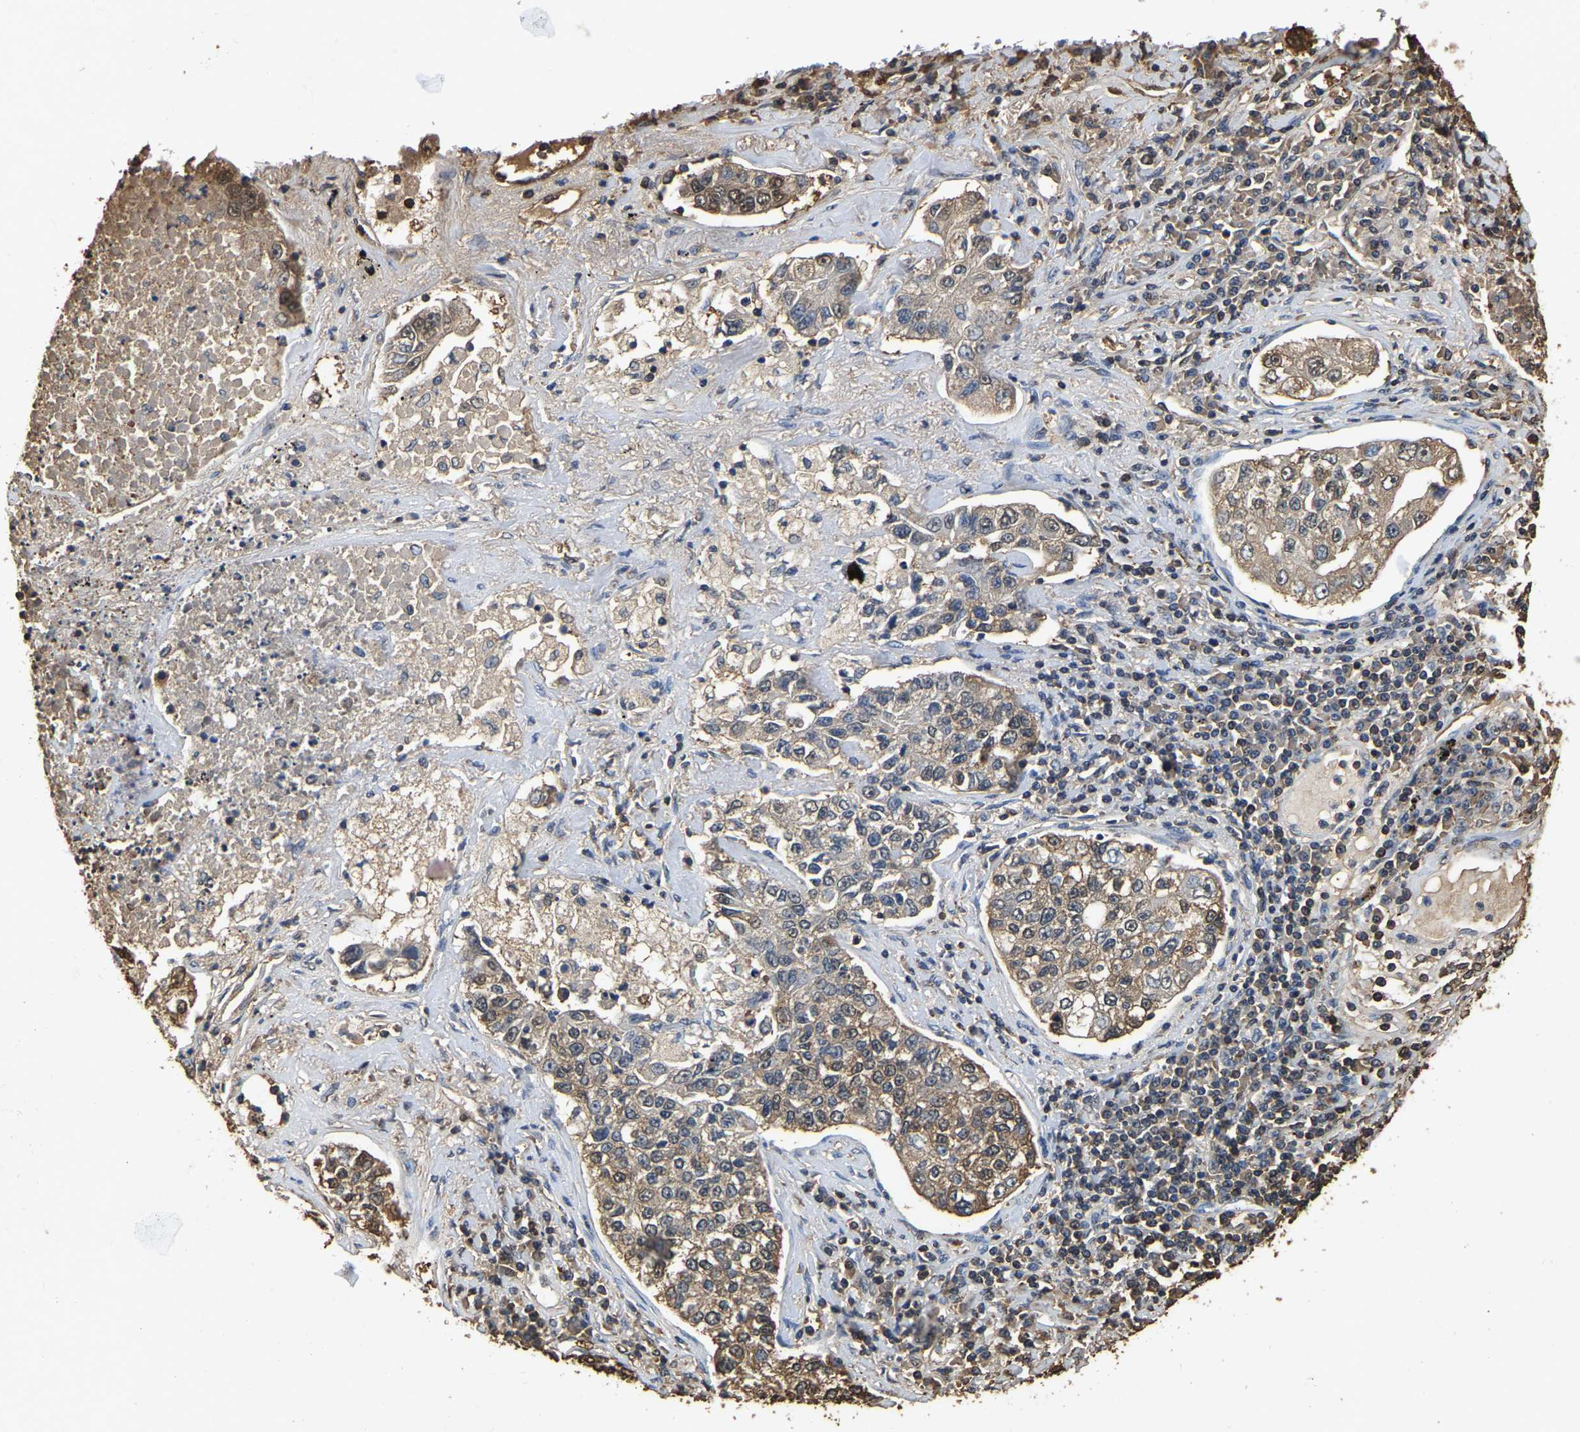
{"staining": {"intensity": "moderate", "quantity": "25%-75%", "location": "cytoplasmic/membranous"}, "tissue": "lung cancer", "cell_type": "Tumor cells", "image_type": "cancer", "snomed": [{"axis": "morphology", "description": "Adenocarcinoma, NOS"}, {"axis": "topography", "description": "Lung"}], "caption": "Lung adenocarcinoma was stained to show a protein in brown. There is medium levels of moderate cytoplasmic/membranous staining in approximately 25%-75% of tumor cells. (DAB IHC, brown staining for protein, blue staining for nuclei).", "gene": "LDHB", "patient": {"sex": "male", "age": 49}}